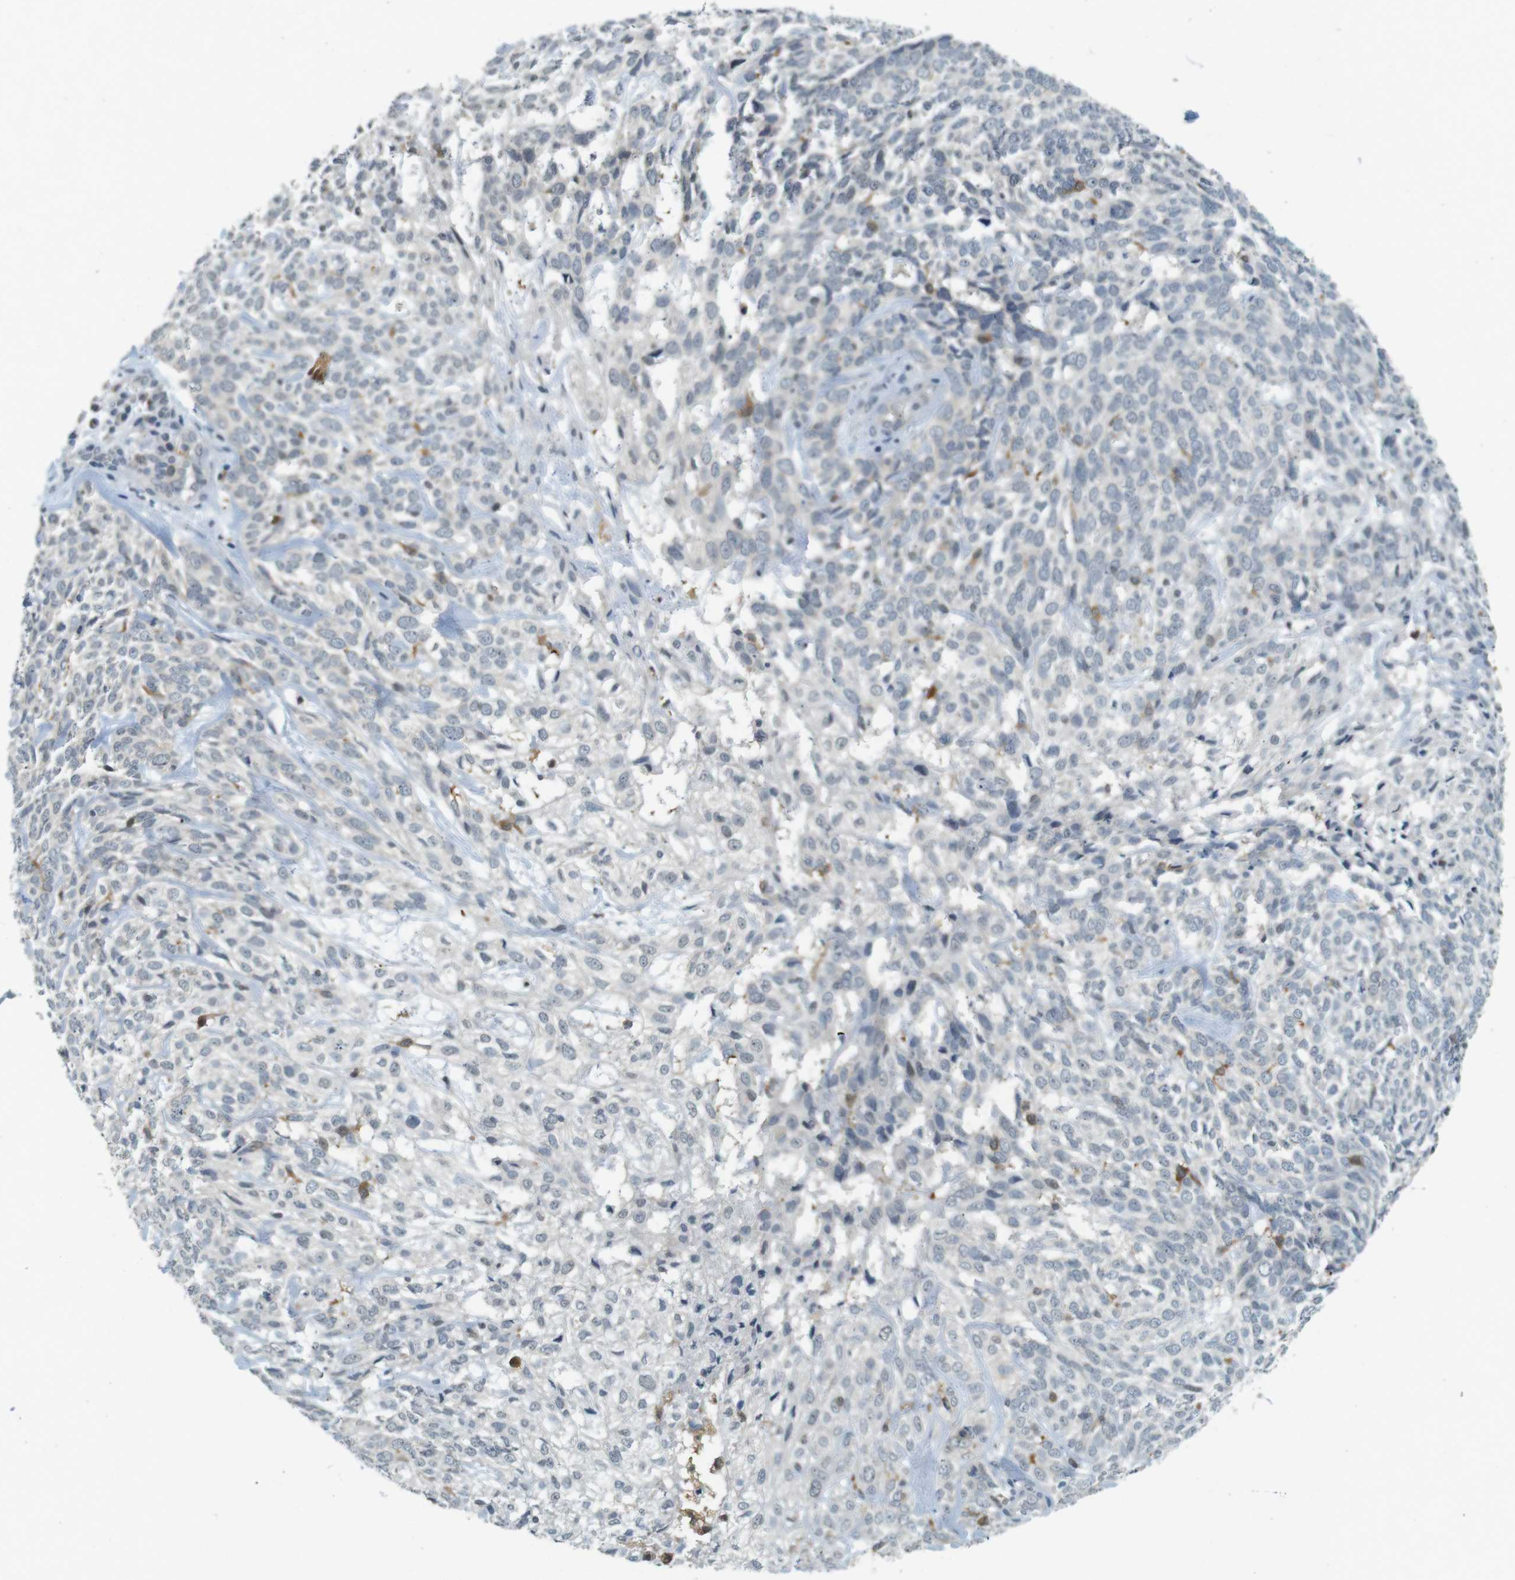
{"staining": {"intensity": "negative", "quantity": "none", "location": "none"}, "tissue": "skin cancer", "cell_type": "Tumor cells", "image_type": "cancer", "snomed": [{"axis": "morphology", "description": "Basal cell carcinoma"}, {"axis": "topography", "description": "Skin"}], "caption": "Tumor cells are negative for protein expression in human skin cancer (basal cell carcinoma).", "gene": "CDK14", "patient": {"sex": "male", "age": 72}}